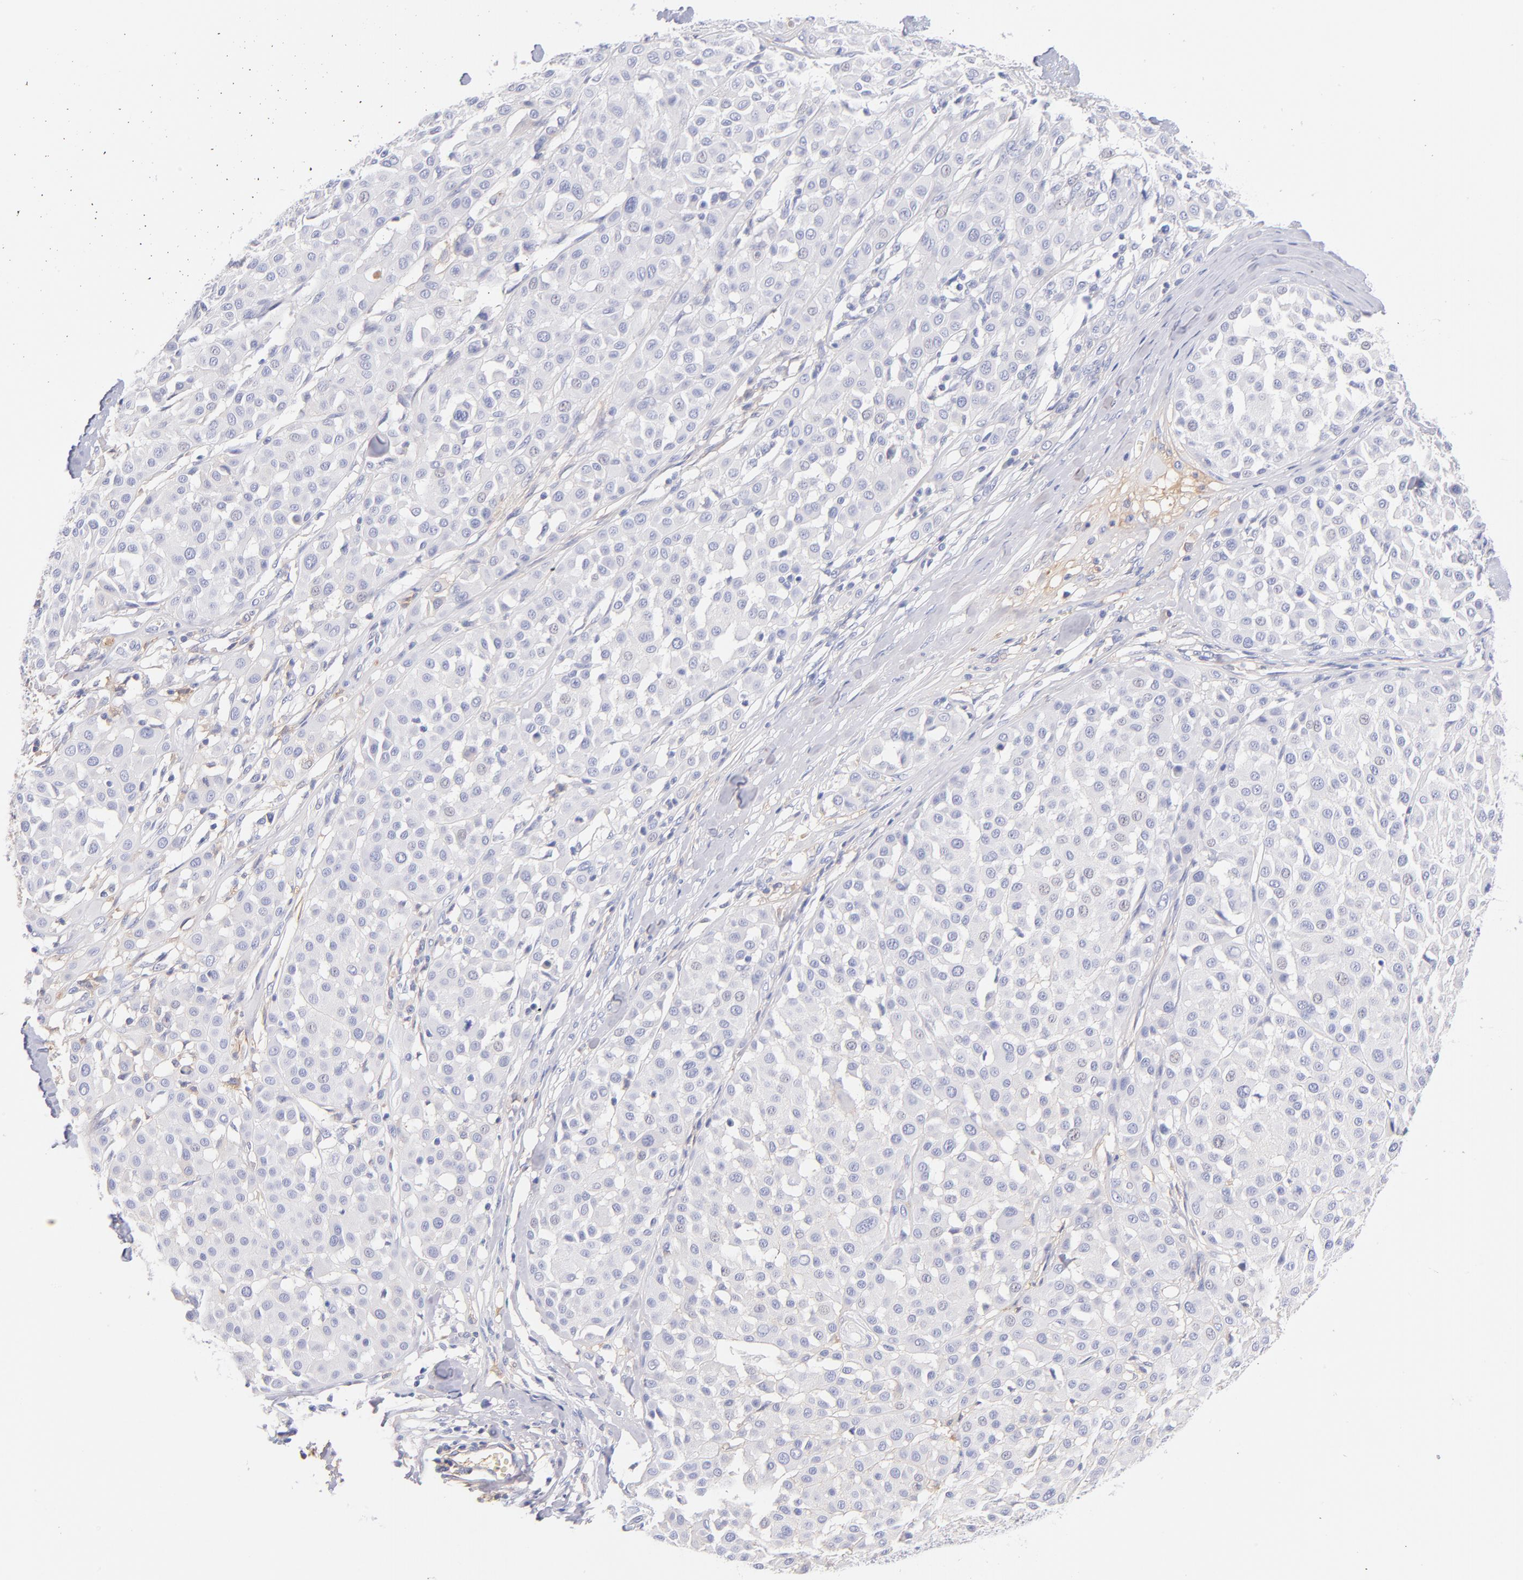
{"staining": {"intensity": "negative", "quantity": "none", "location": "none"}, "tissue": "melanoma", "cell_type": "Tumor cells", "image_type": "cancer", "snomed": [{"axis": "morphology", "description": "Malignant melanoma, Metastatic site"}, {"axis": "topography", "description": "Soft tissue"}], "caption": "IHC histopathology image of malignant melanoma (metastatic site) stained for a protein (brown), which exhibits no positivity in tumor cells.", "gene": "HP", "patient": {"sex": "male", "age": 41}}